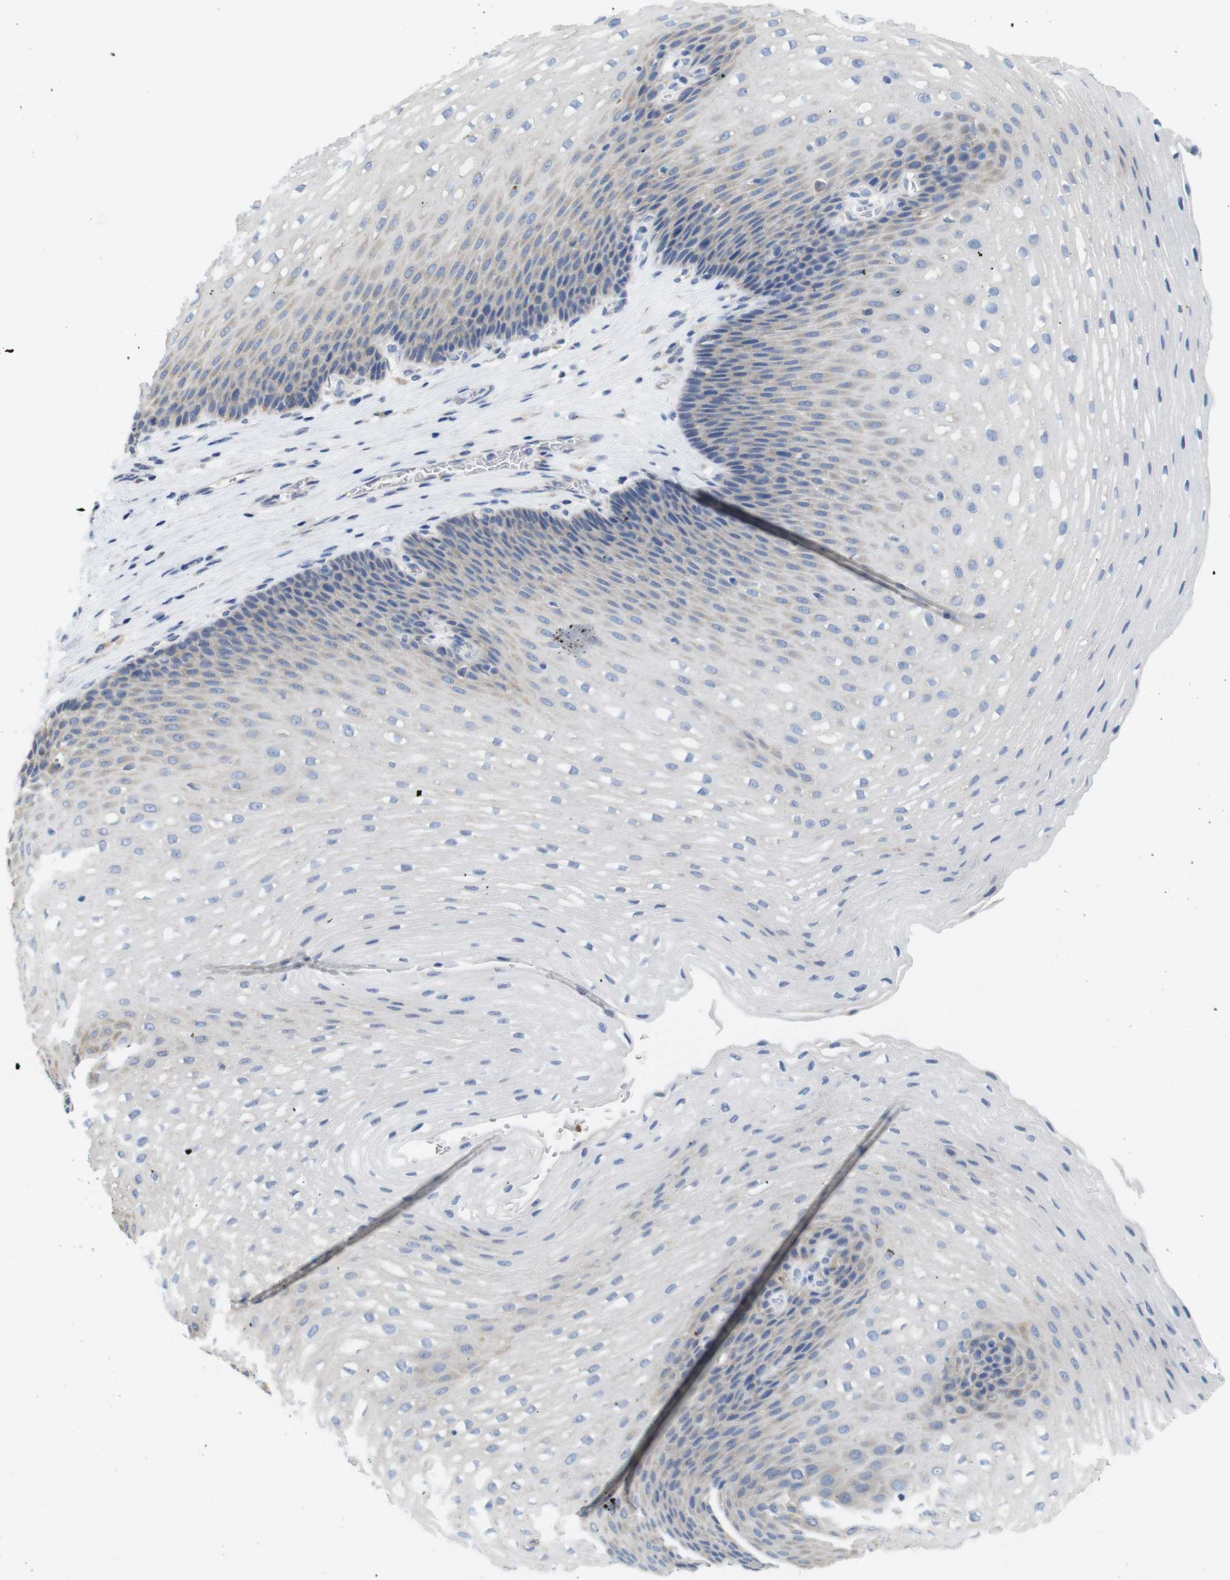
{"staining": {"intensity": "negative", "quantity": "none", "location": "none"}, "tissue": "esophagus", "cell_type": "Squamous epithelial cells", "image_type": "normal", "snomed": [{"axis": "morphology", "description": "Normal tissue, NOS"}, {"axis": "topography", "description": "Esophagus"}], "caption": "Protein analysis of benign esophagus exhibits no significant expression in squamous epithelial cells. (DAB (3,3'-diaminobenzidine) immunohistochemistry (IHC) visualized using brightfield microscopy, high magnification).", "gene": "NEBL", "patient": {"sex": "male", "age": 48}}